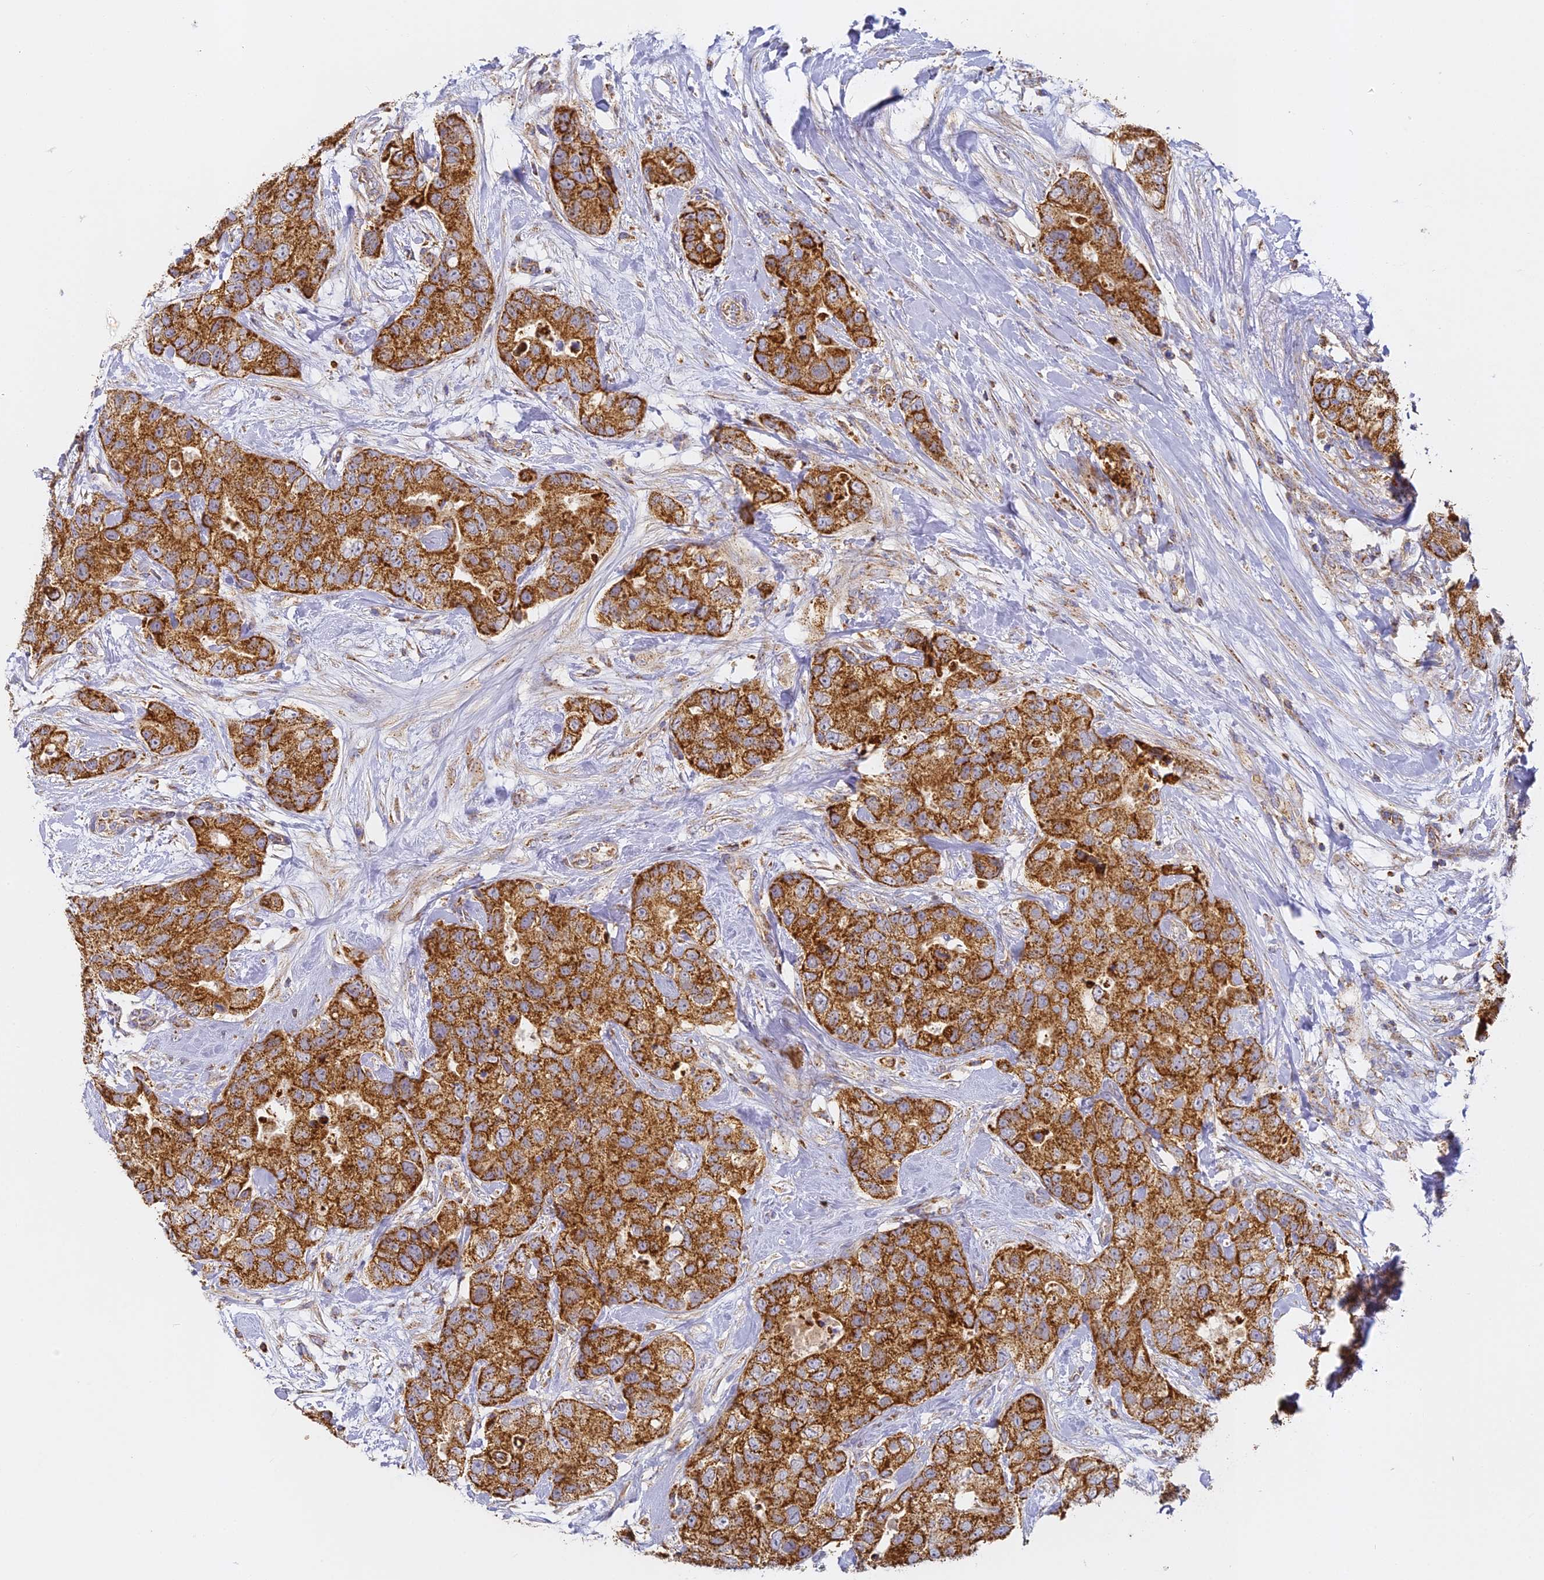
{"staining": {"intensity": "strong", "quantity": ">75%", "location": "cytoplasmic/membranous"}, "tissue": "breast cancer", "cell_type": "Tumor cells", "image_type": "cancer", "snomed": [{"axis": "morphology", "description": "Duct carcinoma"}, {"axis": "topography", "description": "Breast"}], "caption": "A brown stain highlights strong cytoplasmic/membranous positivity of a protein in human breast cancer tumor cells.", "gene": "DONSON", "patient": {"sex": "female", "age": 62}}